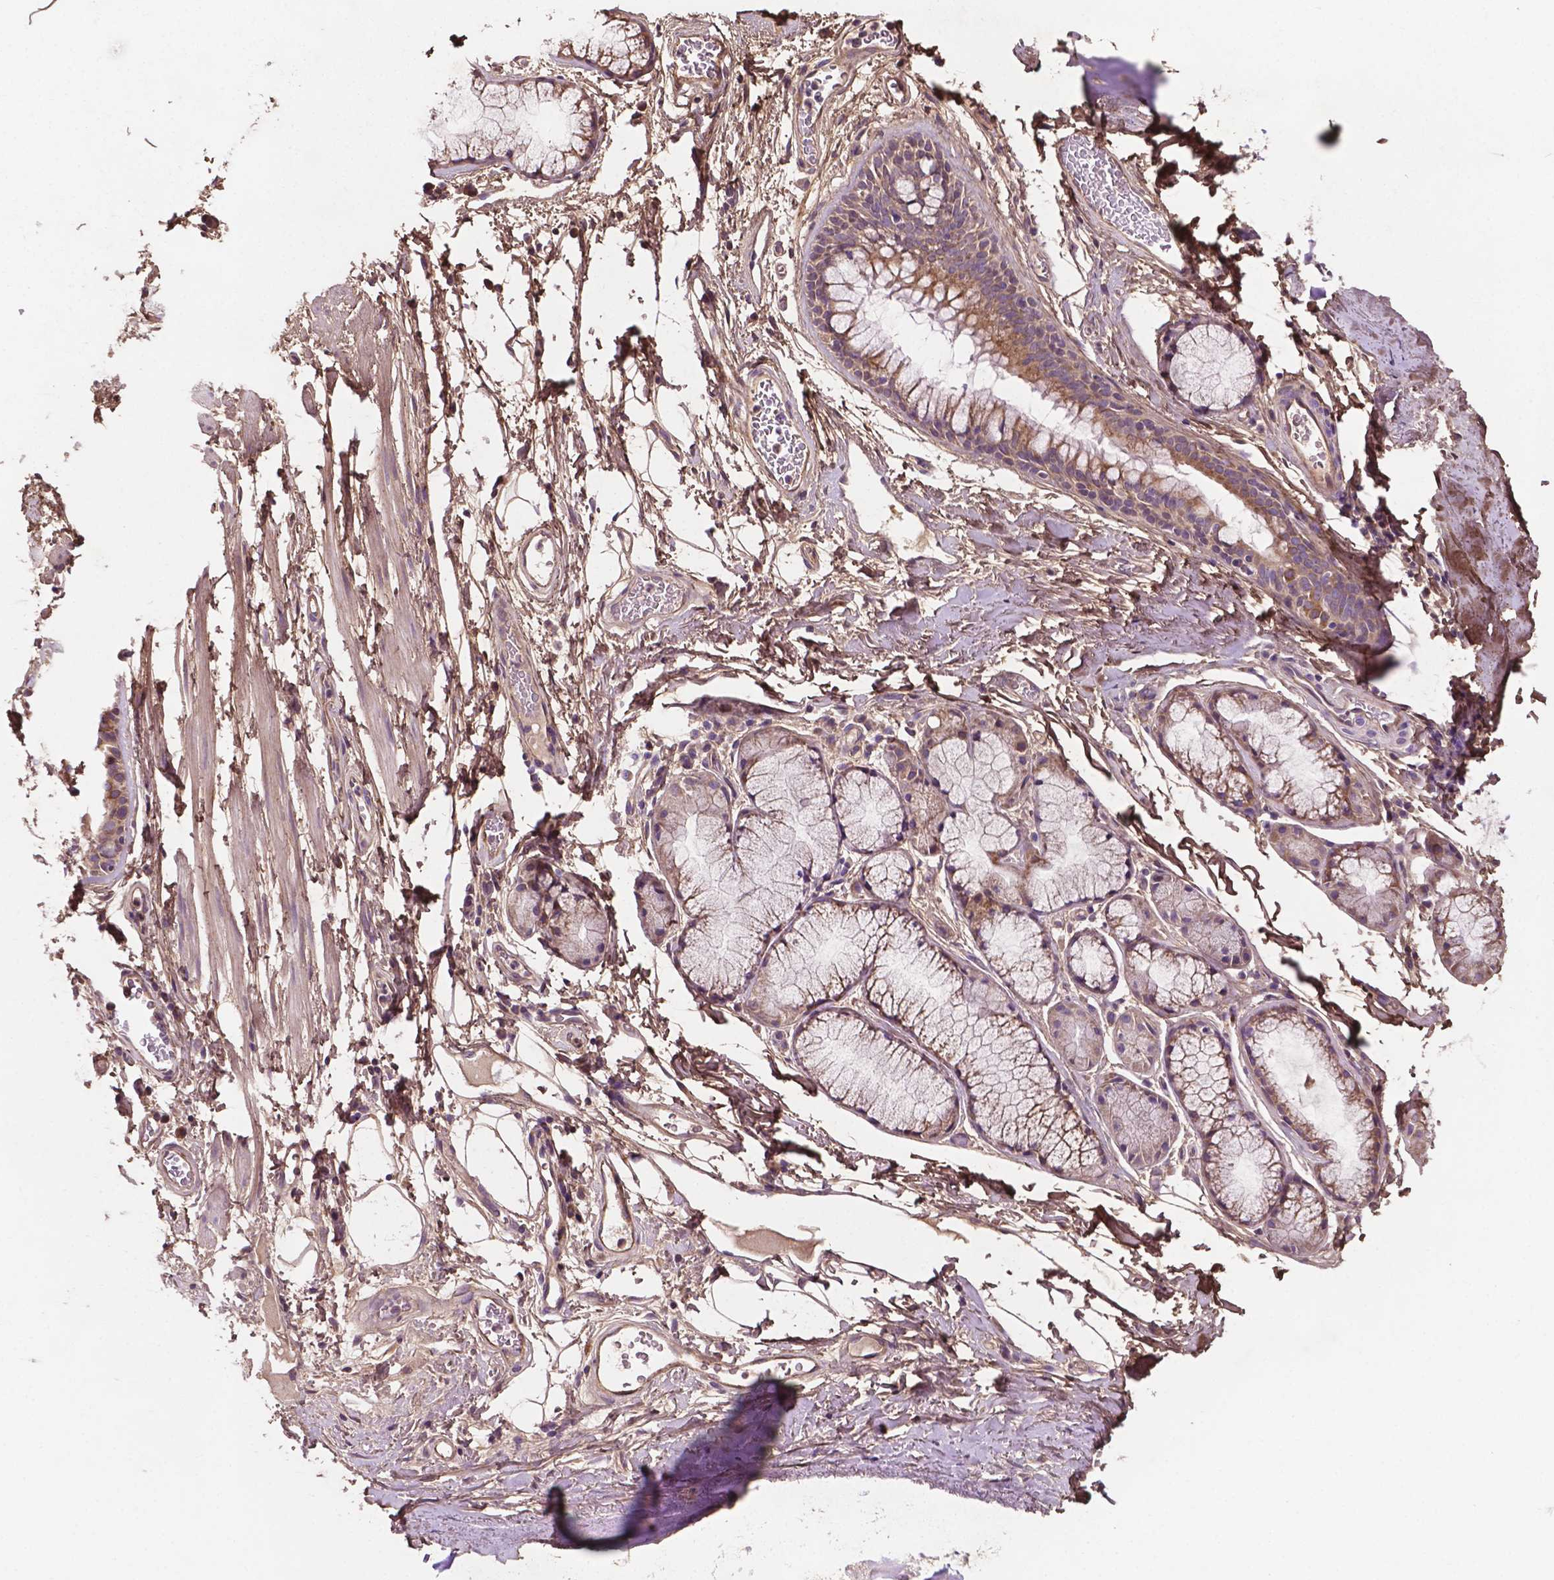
{"staining": {"intensity": "moderate", "quantity": ">75%", "location": "cytoplasmic/membranous"}, "tissue": "adipose tissue", "cell_type": "Adipocytes", "image_type": "normal", "snomed": [{"axis": "morphology", "description": "Normal tissue, NOS"}, {"axis": "topography", "description": "Bronchus"}, {"axis": "topography", "description": "Lung"}], "caption": "Protein staining by IHC exhibits moderate cytoplasmic/membranous staining in approximately >75% of adipocytes in benign adipose tissue.", "gene": "GJA9", "patient": {"sex": "female", "age": 57}}